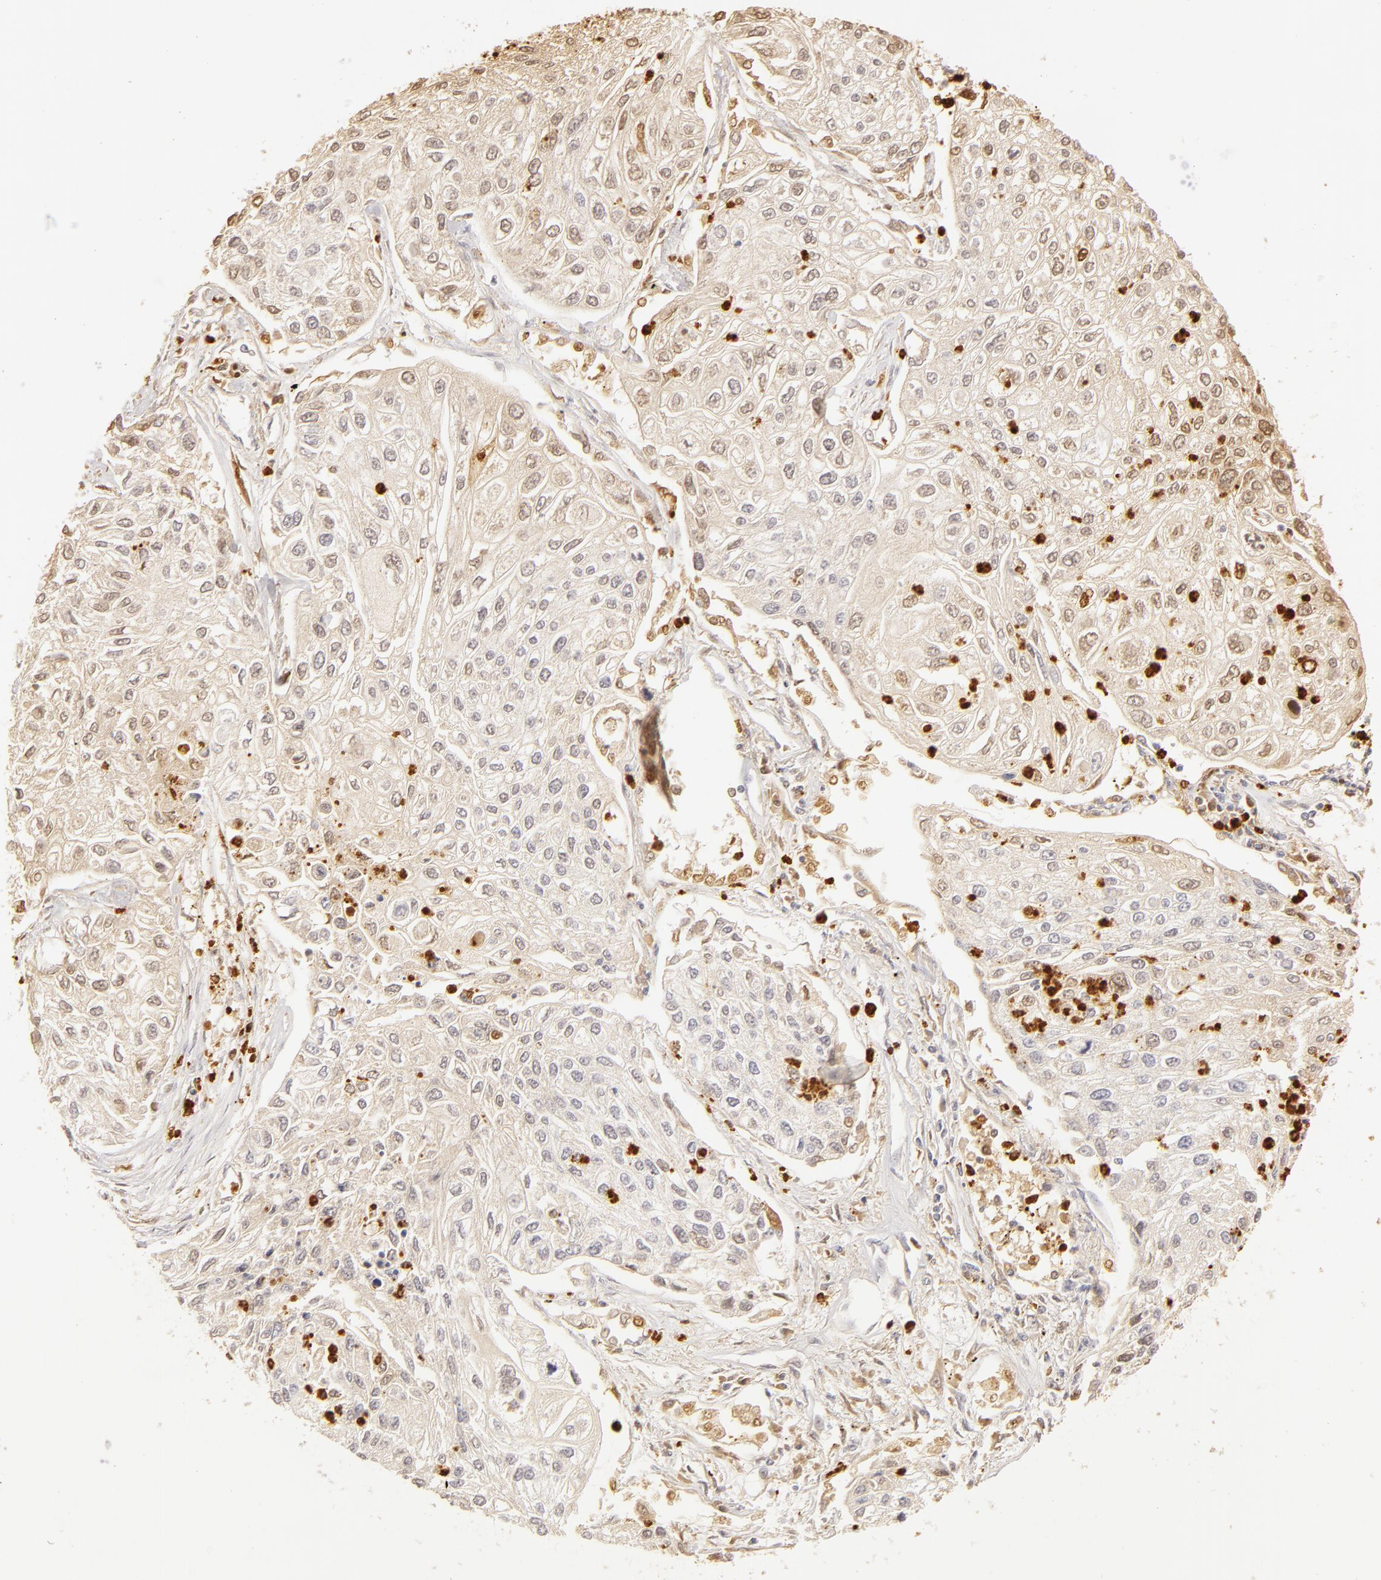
{"staining": {"intensity": "negative", "quantity": "none", "location": "none"}, "tissue": "lung cancer", "cell_type": "Tumor cells", "image_type": "cancer", "snomed": [{"axis": "morphology", "description": "Squamous cell carcinoma, NOS"}, {"axis": "topography", "description": "Lung"}], "caption": "This is an IHC micrograph of lung cancer. There is no positivity in tumor cells.", "gene": "C1R", "patient": {"sex": "male", "age": 75}}